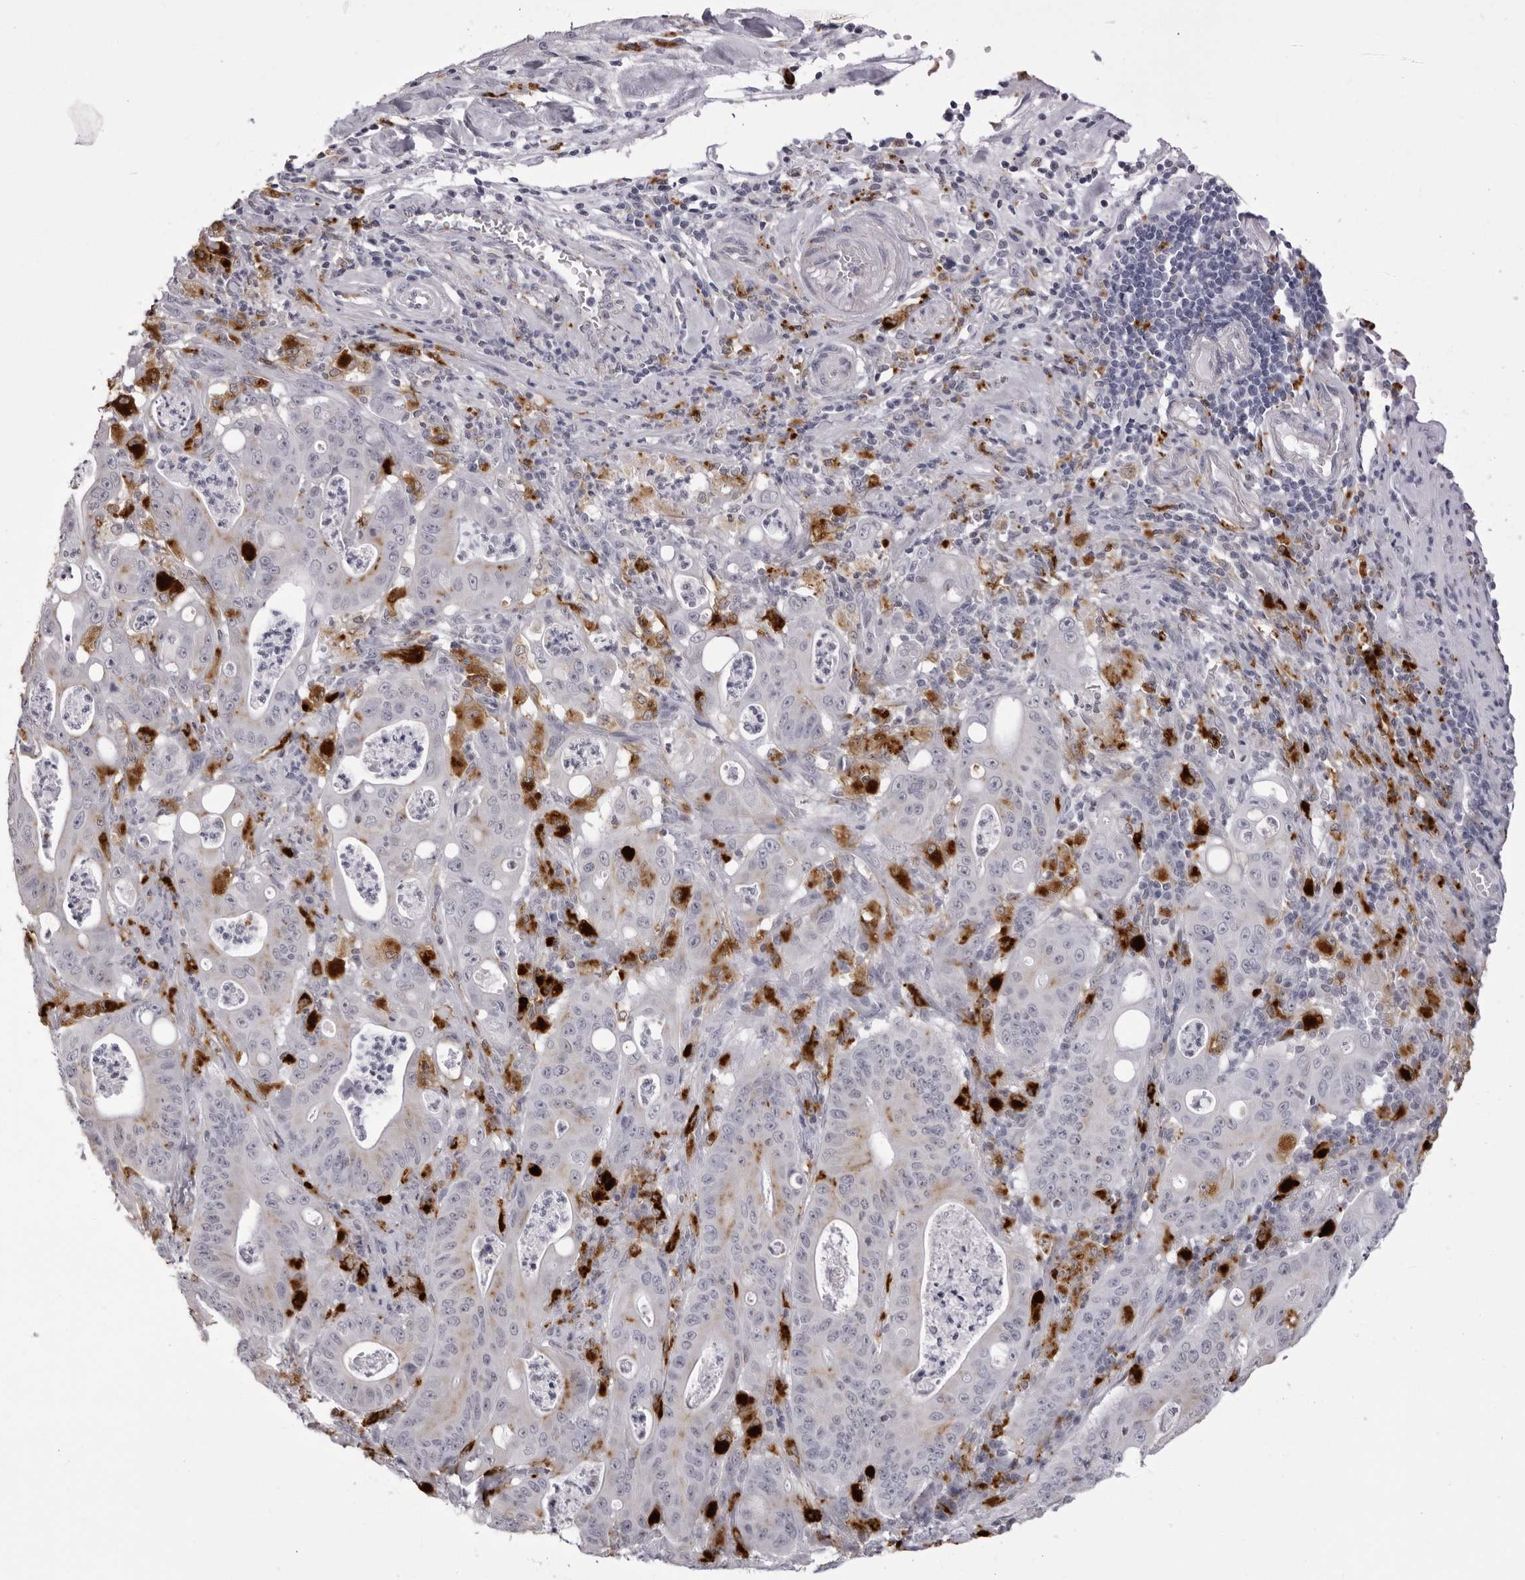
{"staining": {"intensity": "negative", "quantity": "none", "location": "none"}, "tissue": "pancreatic cancer", "cell_type": "Tumor cells", "image_type": "cancer", "snomed": [{"axis": "morphology", "description": "Normal tissue, NOS"}, {"axis": "topography", "description": "Lymph node"}], "caption": "Immunohistochemical staining of human pancreatic cancer demonstrates no significant expression in tumor cells.", "gene": "IL25", "patient": {"sex": "male", "age": 62}}